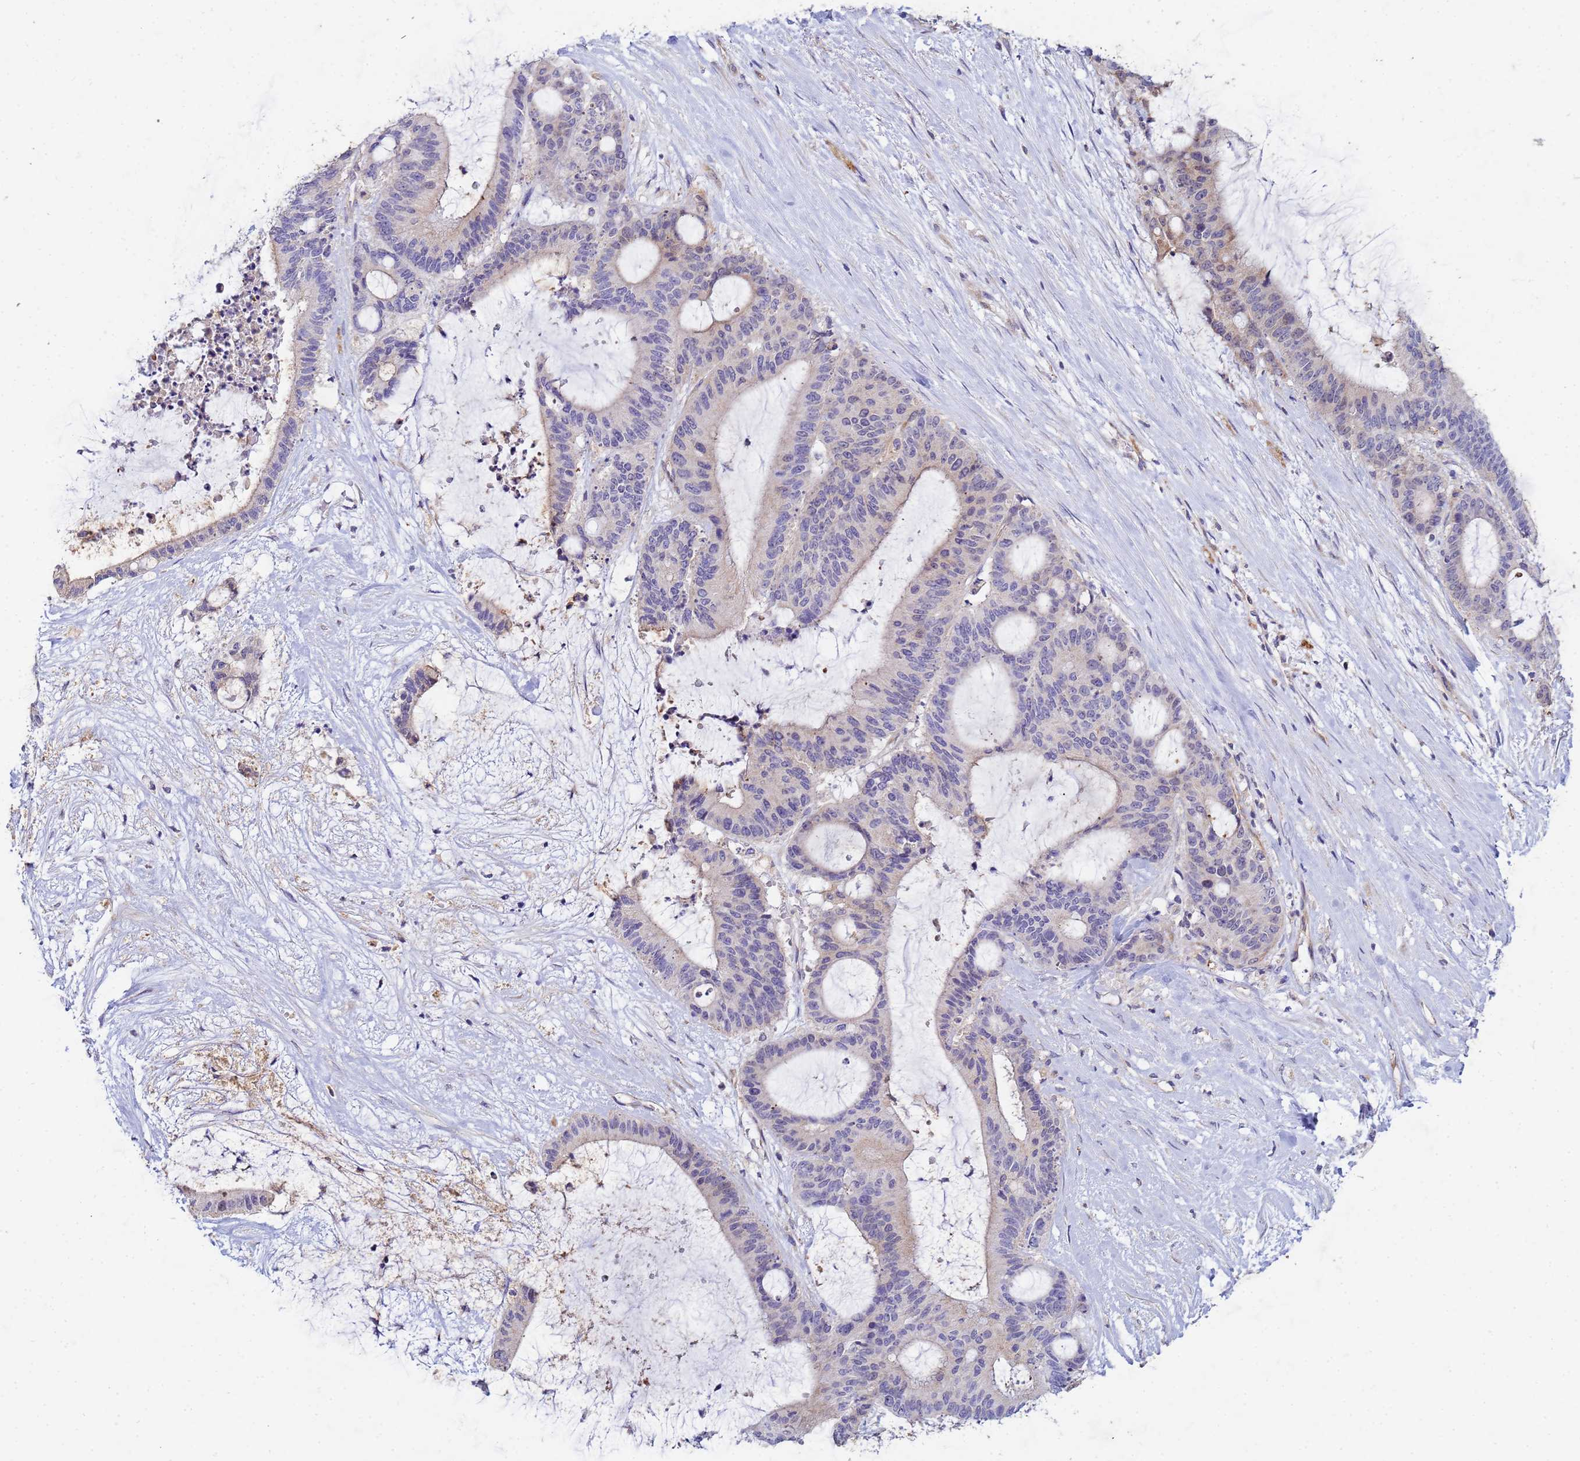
{"staining": {"intensity": "negative", "quantity": "none", "location": "none"}, "tissue": "liver cancer", "cell_type": "Tumor cells", "image_type": "cancer", "snomed": [{"axis": "morphology", "description": "Normal tissue, NOS"}, {"axis": "morphology", "description": "Cholangiocarcinoma"}, {"axis": "topography", "description": "Liver"}, {"axis": "topography", "description": "Peripheral nerve tissue"}], "caption": "High power microscopy histopathology image of an IHC histopathology image of cholangiocarcinoma (liver), revealing no significant positivity in tumor cells.", "gene": "CDC34", "patient": {"sex": "female", "age": 73}}